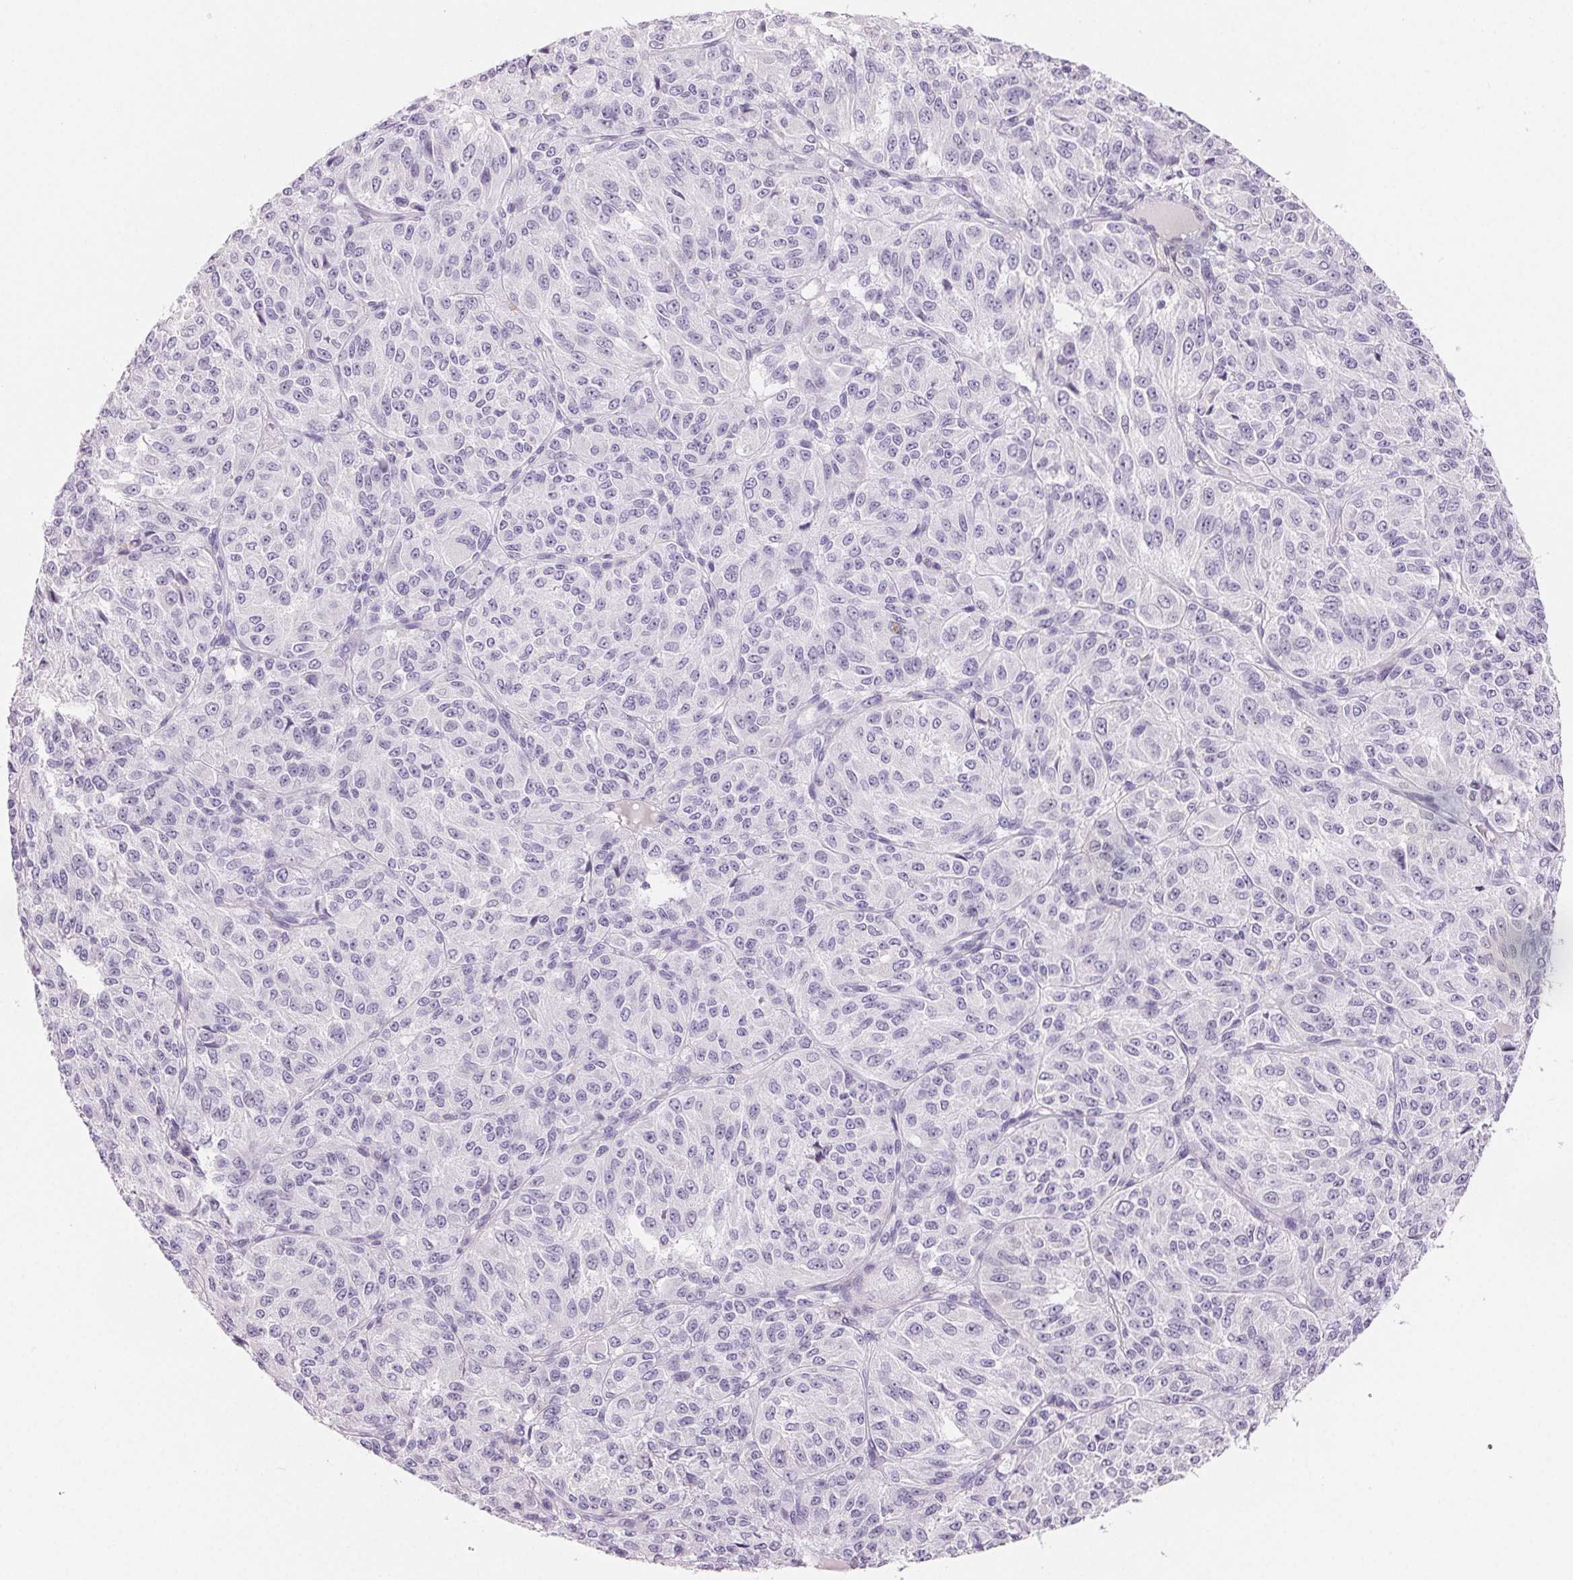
{"staining": {"intensity": "negative", "quantity": "none", "location": "none"}, "tissue": "melanoma", "cell_type": "Tumor cells", "image_type": "cancer", "snomed": [{"axis": "morphology", "description": "Malignant melanoma, Metastatic site"}, {"axis": "topography", "description": "Brain"}], "caption": "High magnification brightfield microscopy of malignant melanoma (metastatic site) stained with DAB (3,3'-diaminobenzidine) (brown) and counterstained with hematoxylin (blue): tumor cells show no significant expression.", "gene": "BPIFB2", "patient": {"sex": "female", "age": 56}}